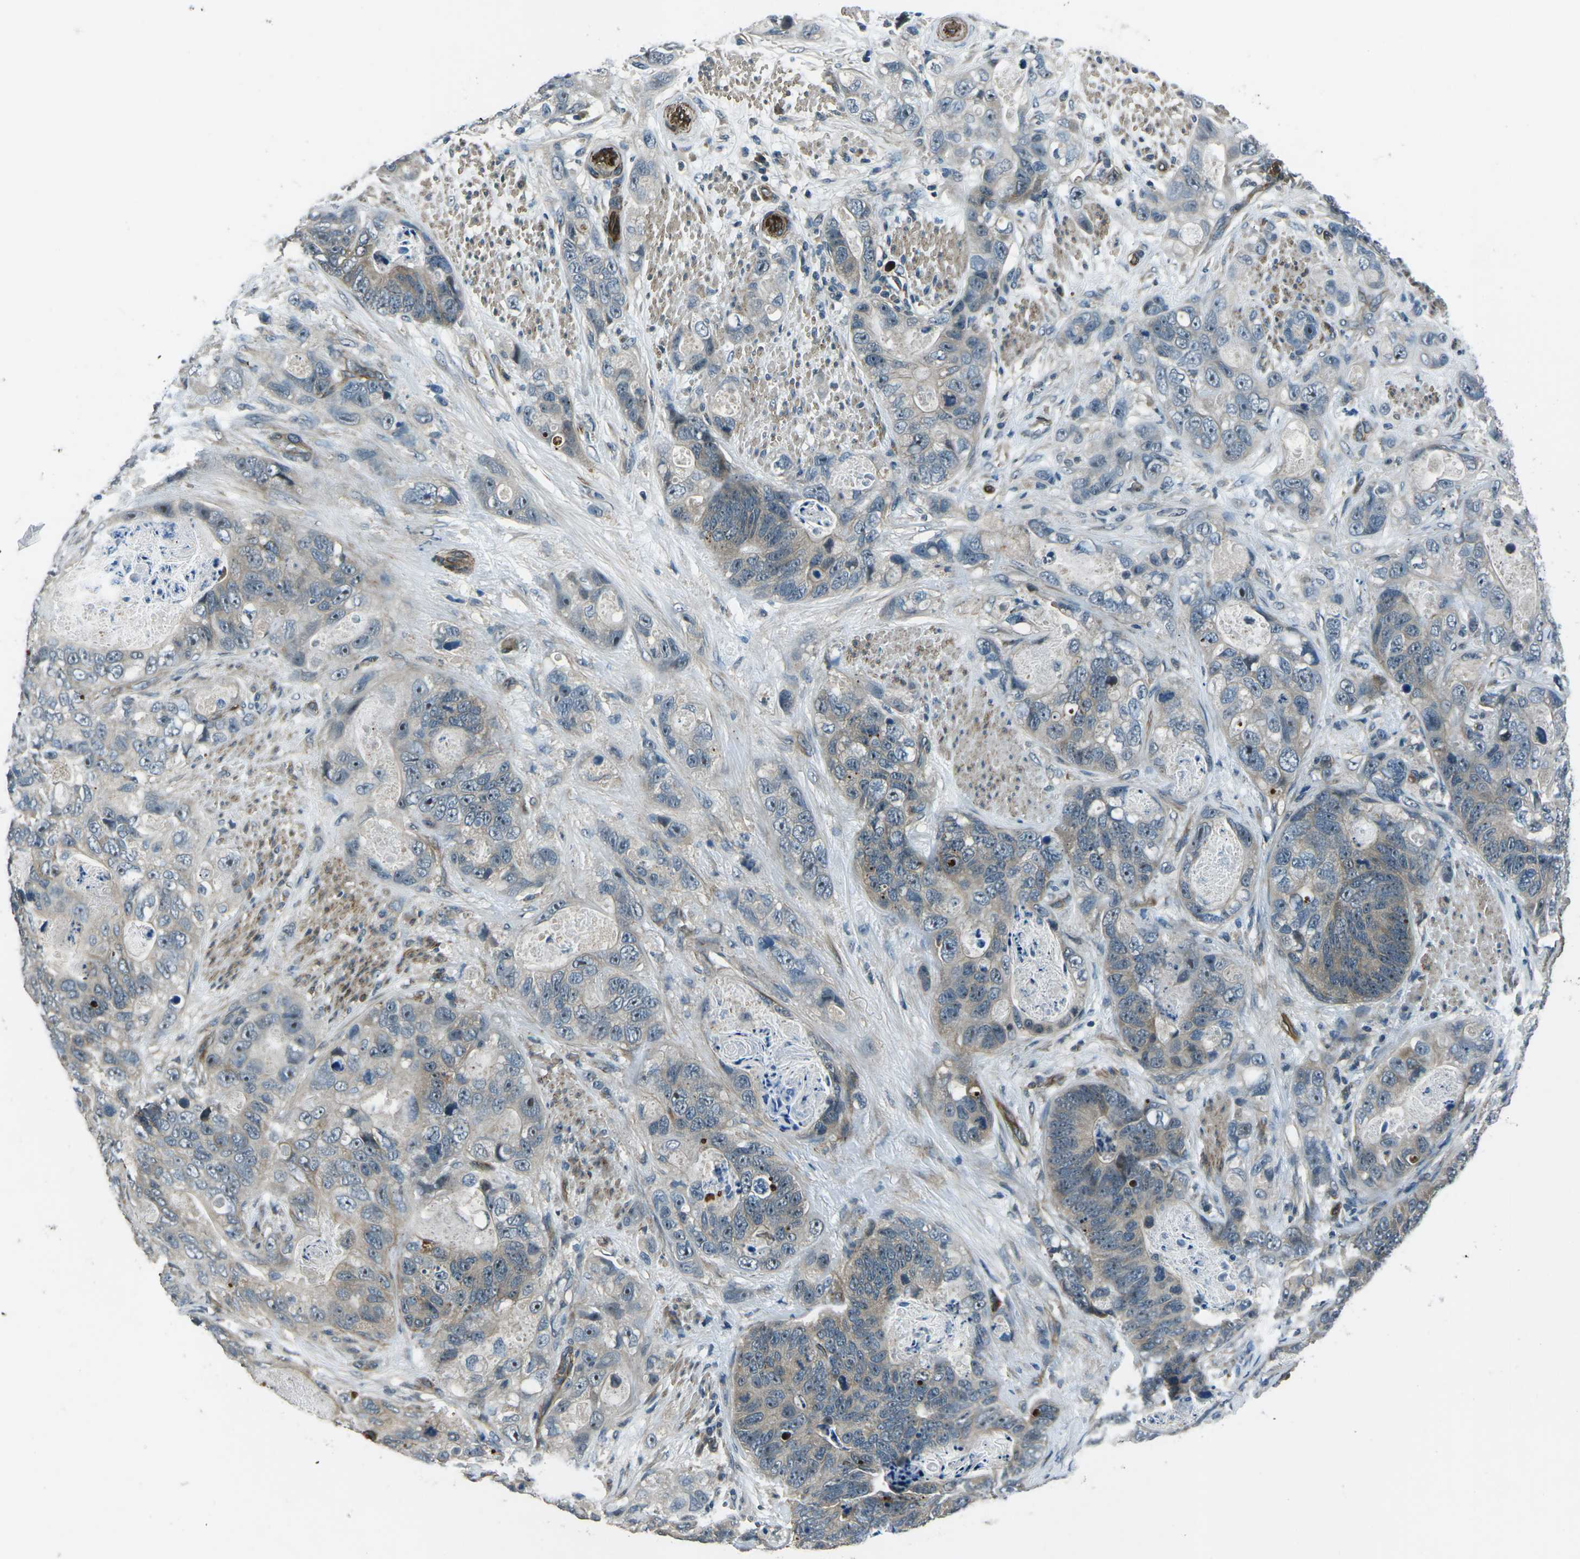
{"staining": {"intensity": "weak", "quantity": "25%-75%", "location": "cytoplasmic/membranous"}, "tissue": "stomach cancer", "cell_type": "Tumor cells", "image_type": "cancer", "snomed": [{"axis": "morphology", "description": "Adenocarcinoma, NOS"}, {"axis": "topography", "description": "Stomach"}], "caption": "Immunohistochemistry of stomach cancer (adenocarcinoma) reveals low levels of weak cytoplasmic/membranous staining in about 25%-75% of tumor cells.", "gene": "AFAP1", "patient": {"sex": "female", "age": 89}}